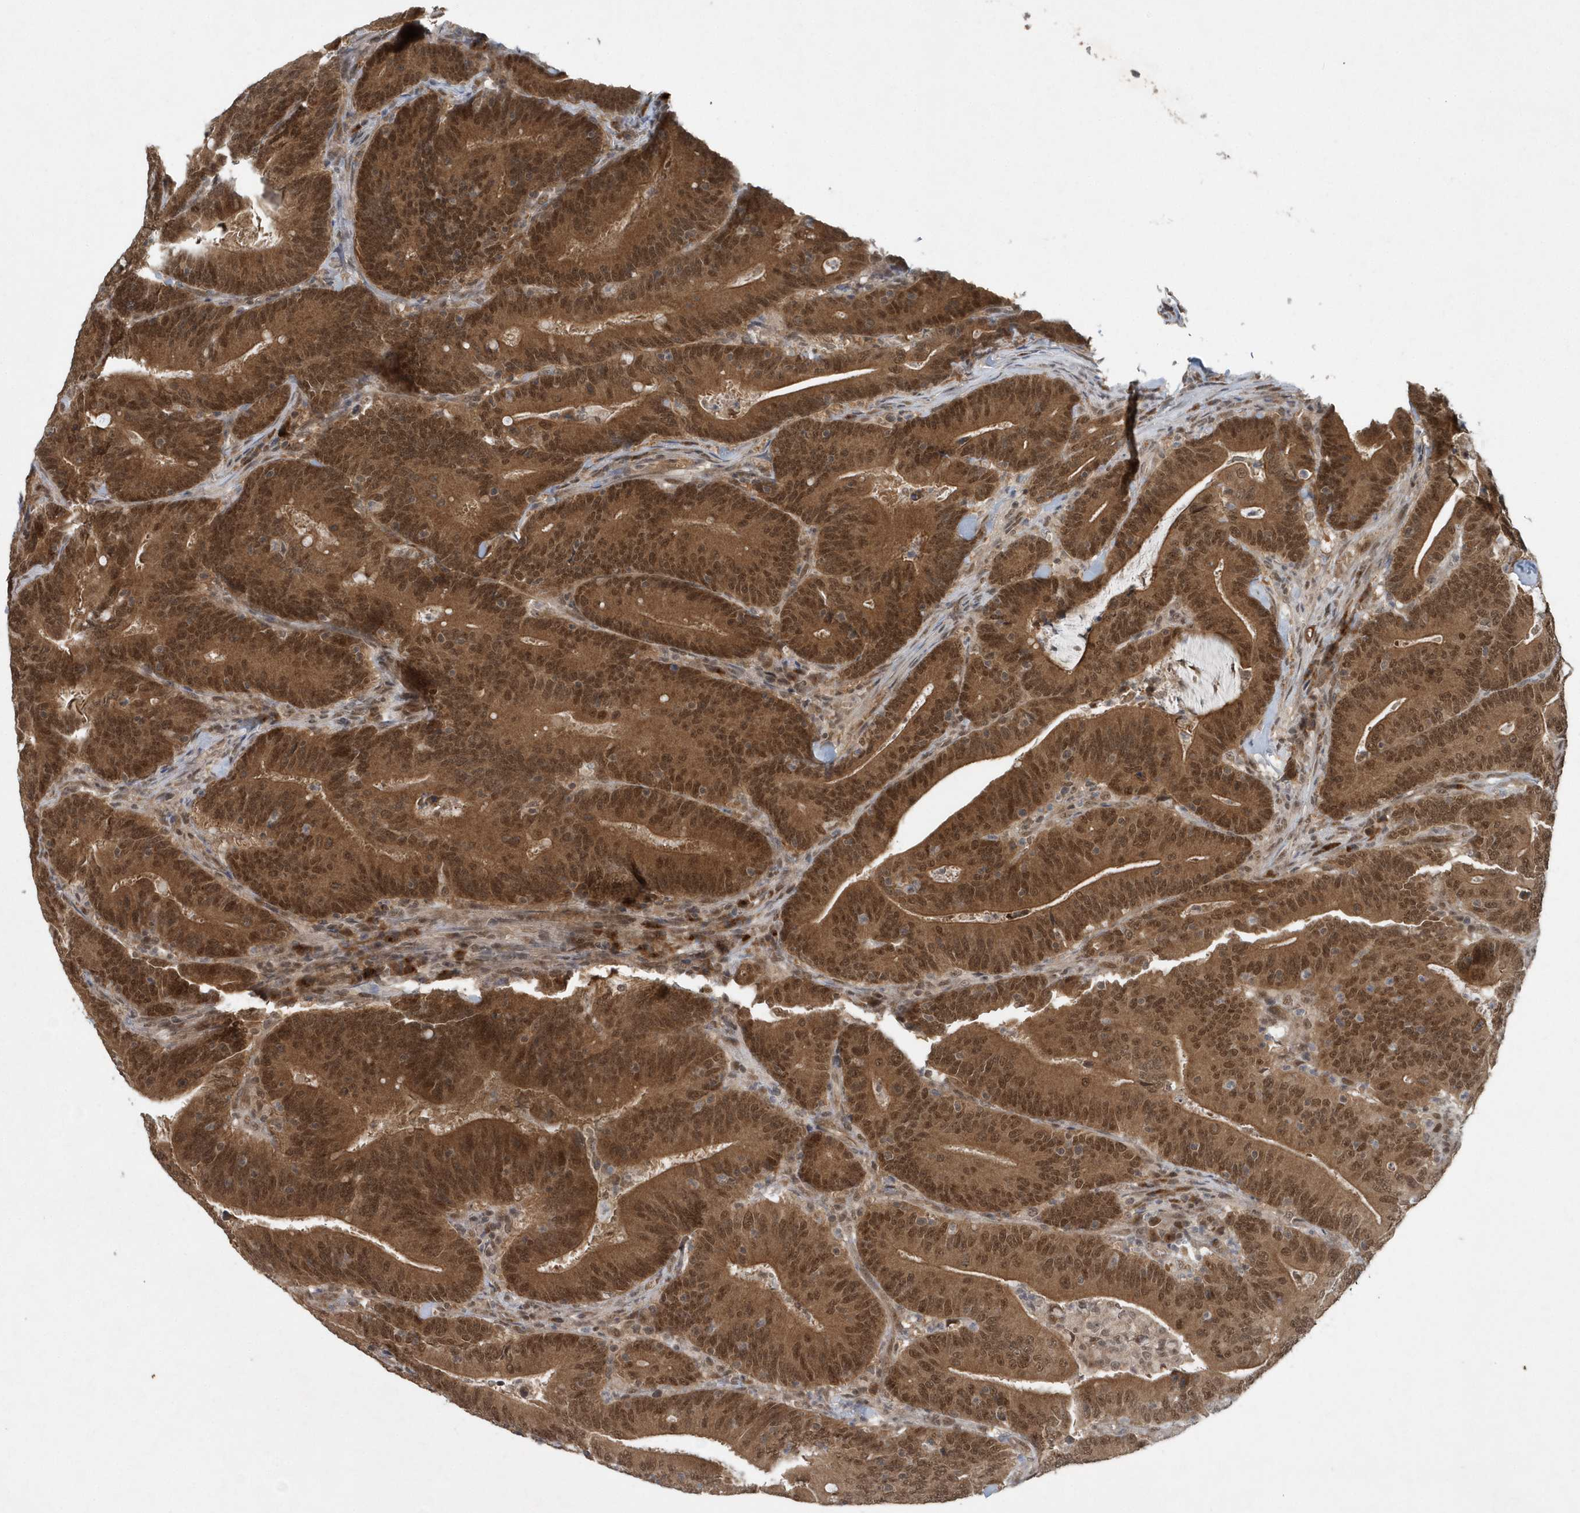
{"staining": {"intensity": "strong", "quantity": ">75%", "location": "cytoplasmic/membranous,nuclear"}, "tissue": "colorectal cancer", "cell_type": "Tumor cells", "image_type": "cancer", "snomed": [{"axis": "morphology", "description": "Adenocarcinoma, NOS"}, {"axis": "topography", "description": "Colon"}], "caption": "Immunohistochemical staining of human adenocarcinoma (colorectal) exhibits high levels of strong cytoplasmic/membranous and nuclear protein positivity in about >75% of tumor cells.", "gene": "QTRT2", "patient": {"sex": "female", "age": 66}}